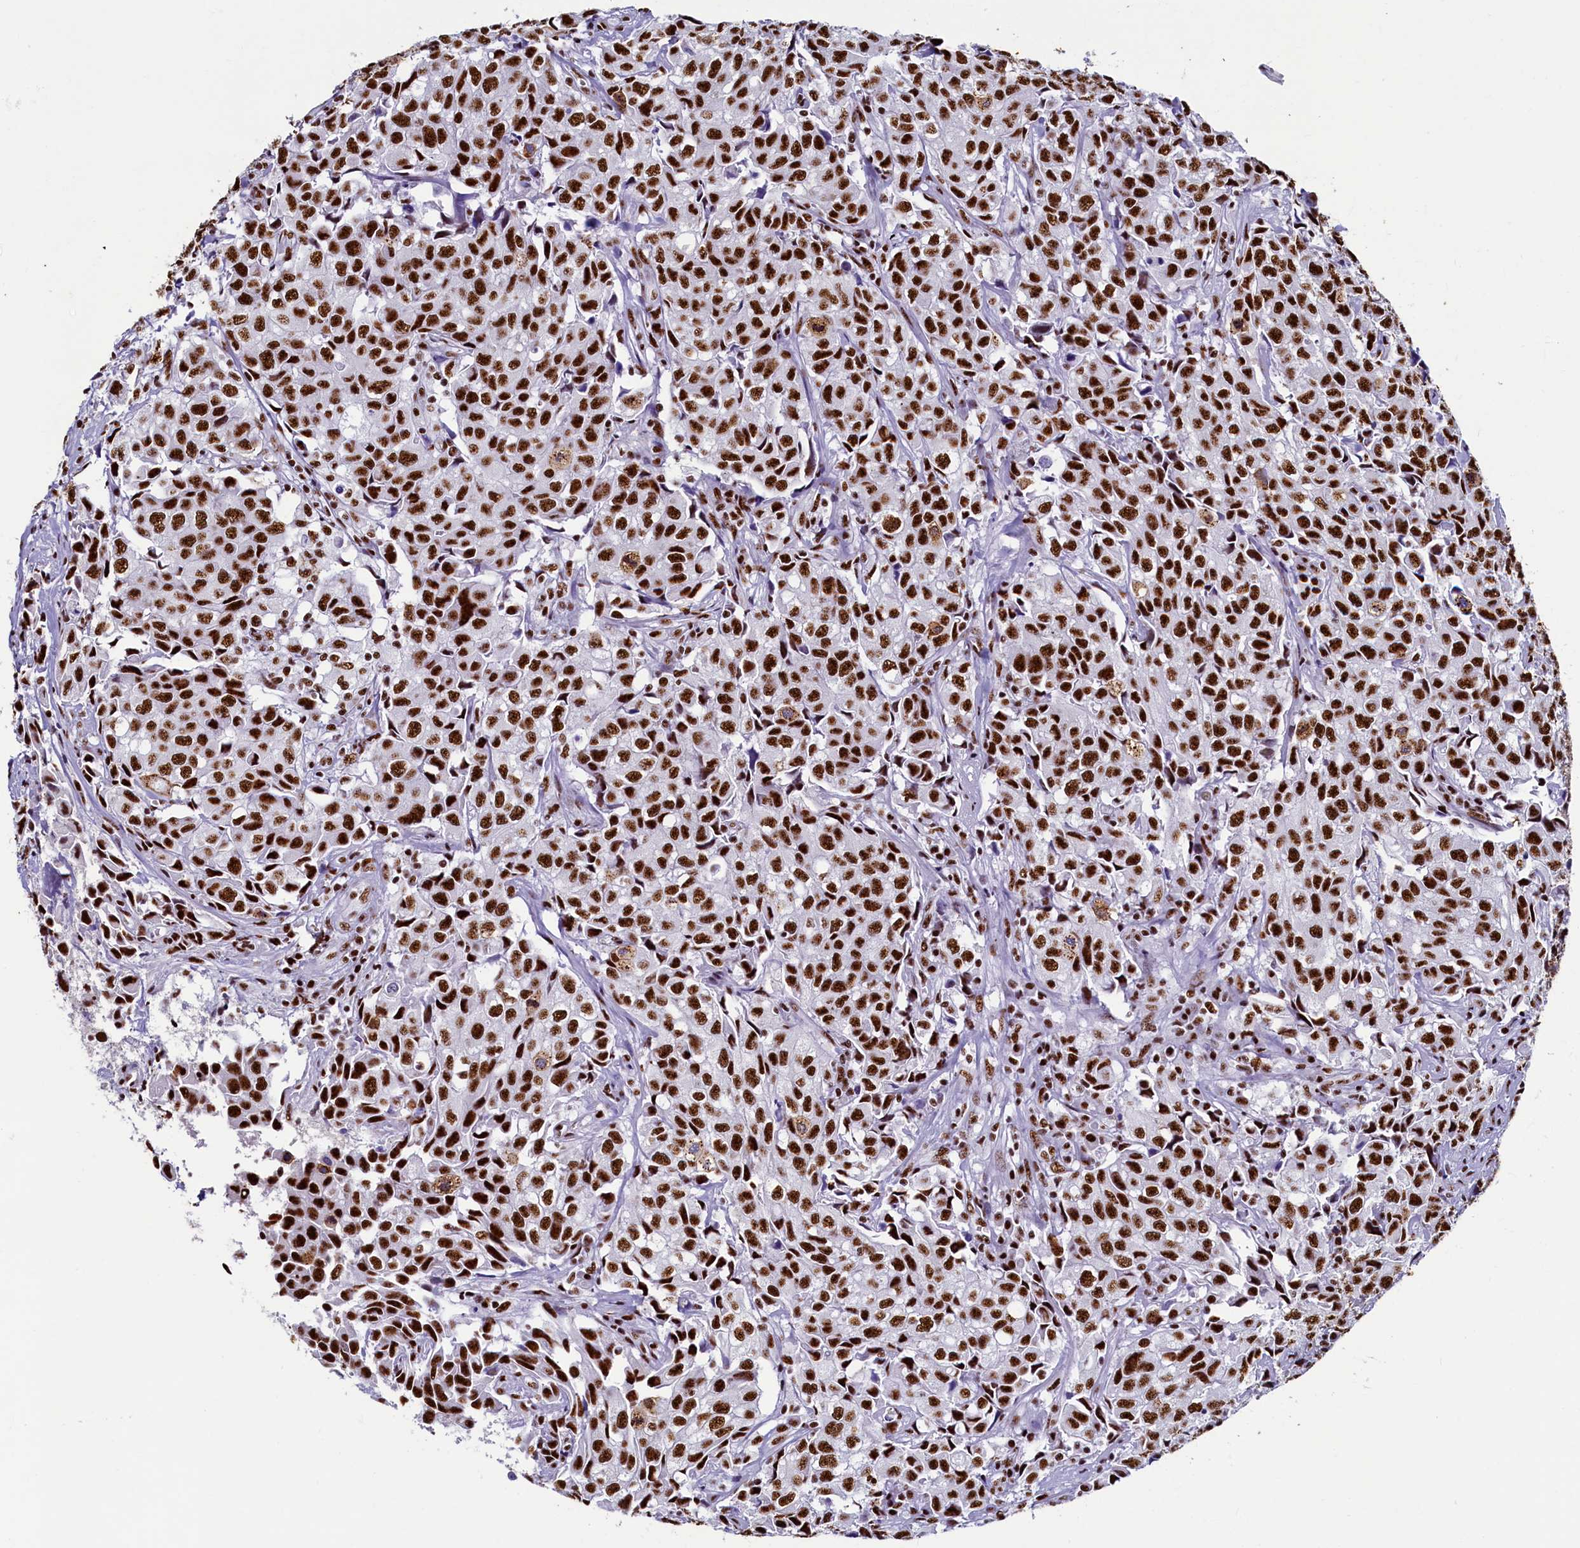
{"staining": {"intensity": "strong", "quantity": ">75%", "location": "nuclear"}, "tissue": "urothelial cancer", "cell_type": "Tumor cells", "image_type": "cancer", "snomed": [{"axis": "morphology", "description": "Urothelial carcinoma, High grade"}, {"axis": "topography", "description": "Urinary bladder"}], "caption": "Immunohistochemical staining of human high-grade urothelial carcinoma demonstrates high levels of strong nuclear expression in about >75% of tumor cells.", "gene": "SRRM2", "patient": {"sex": "female", "age": 75}}